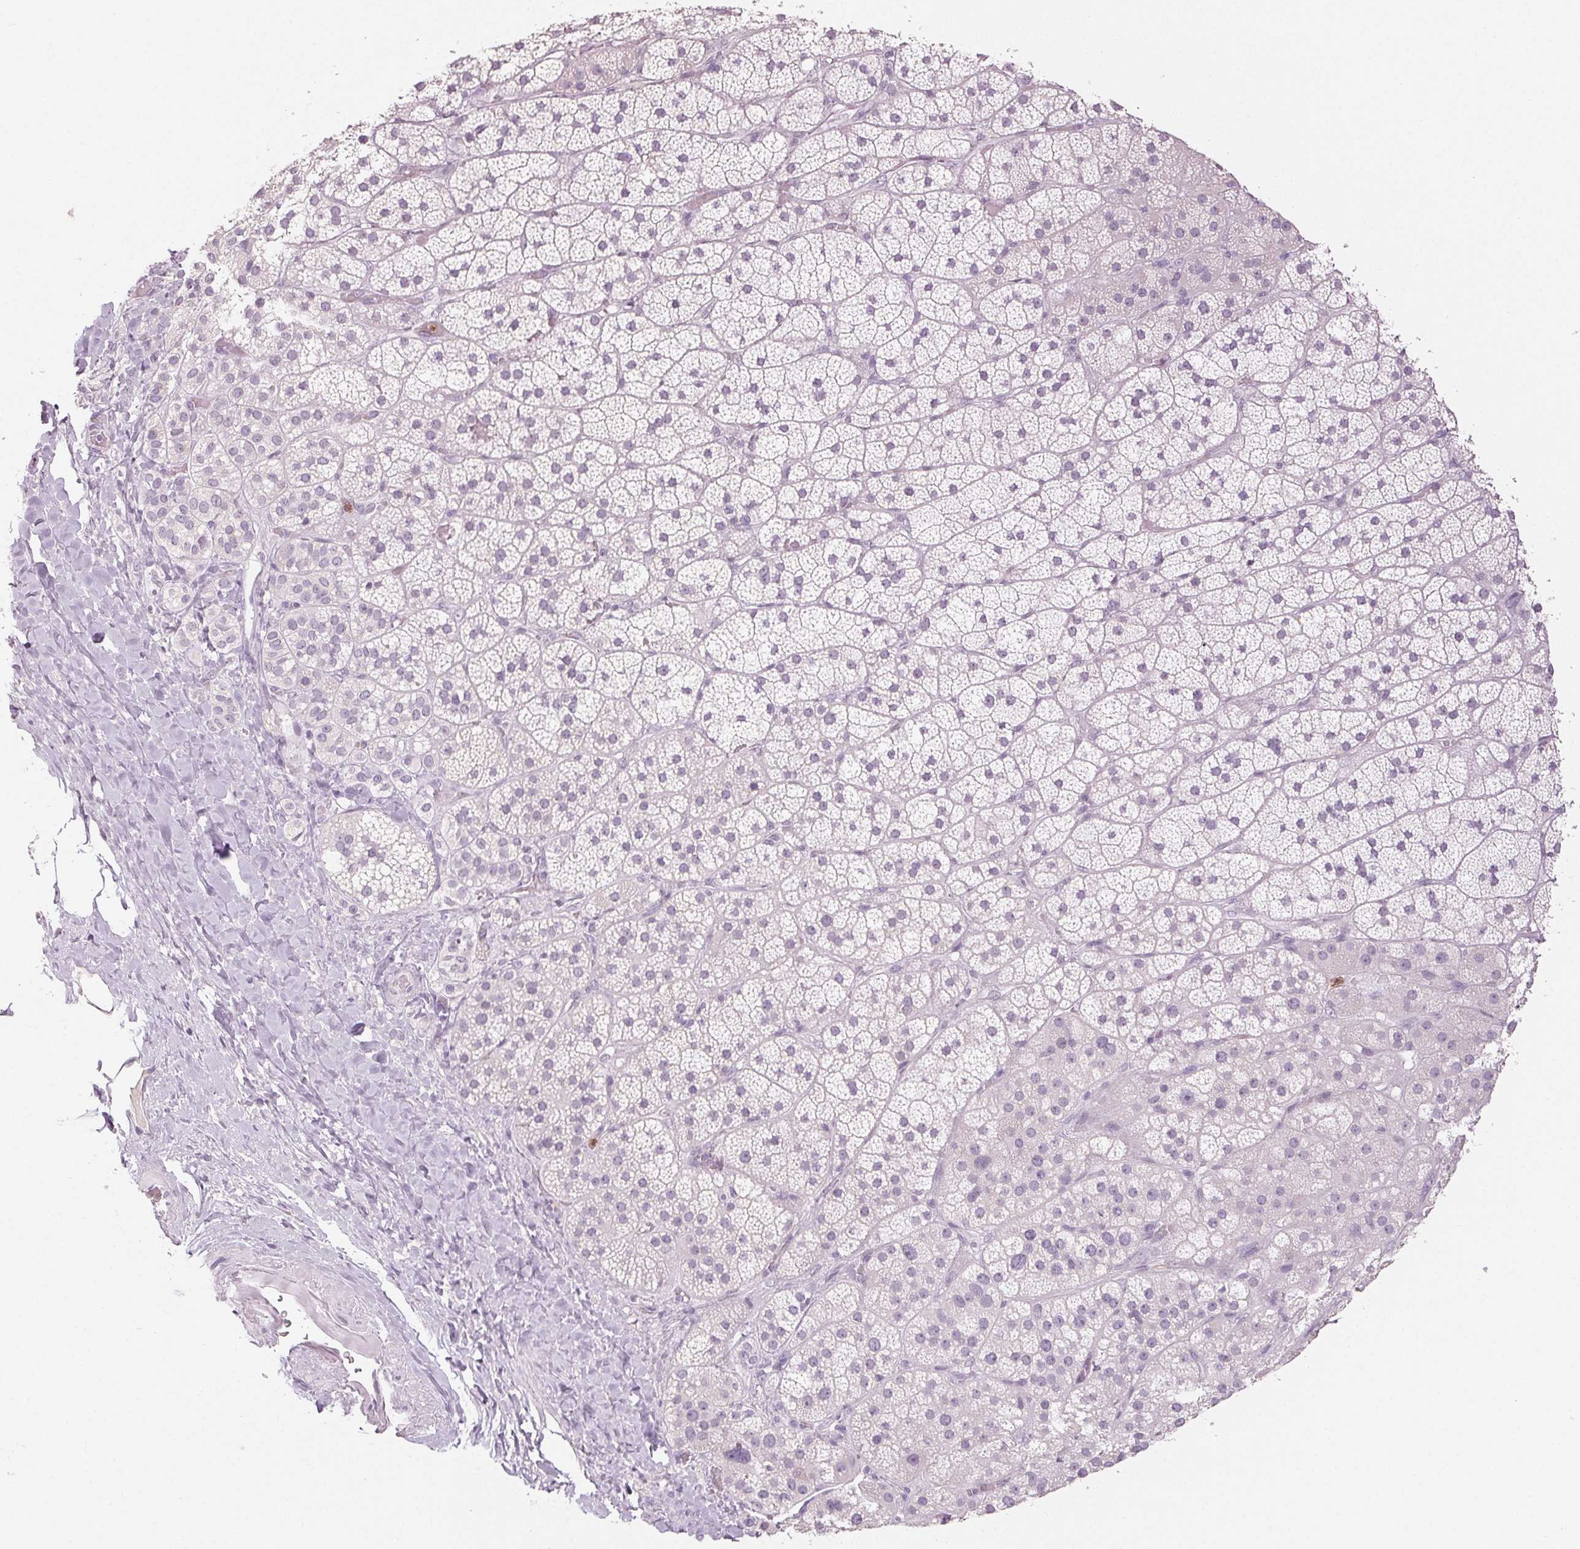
{"staining": {"intensity": "negative", "quantity": "none", "location": "none"}, "tissue": "adrenal gland", "cell_type": "Glandular cells", "image_type": "normal", "snomed": [{"axis": "morphology", "description": "Normal tissue, NOS"}, {"axis": "topography", "description": "Adrenal gland"}], "caption": "Protein analysis of normal adrenal gland shows no significant positivity in glandular cells. Brightfield microscopy of IHC stained with DAB (brown) and hematoxylin (blue), captured at high magnification.", "gene": "LTF", "patient": {"sex": "male", "age": 57}}